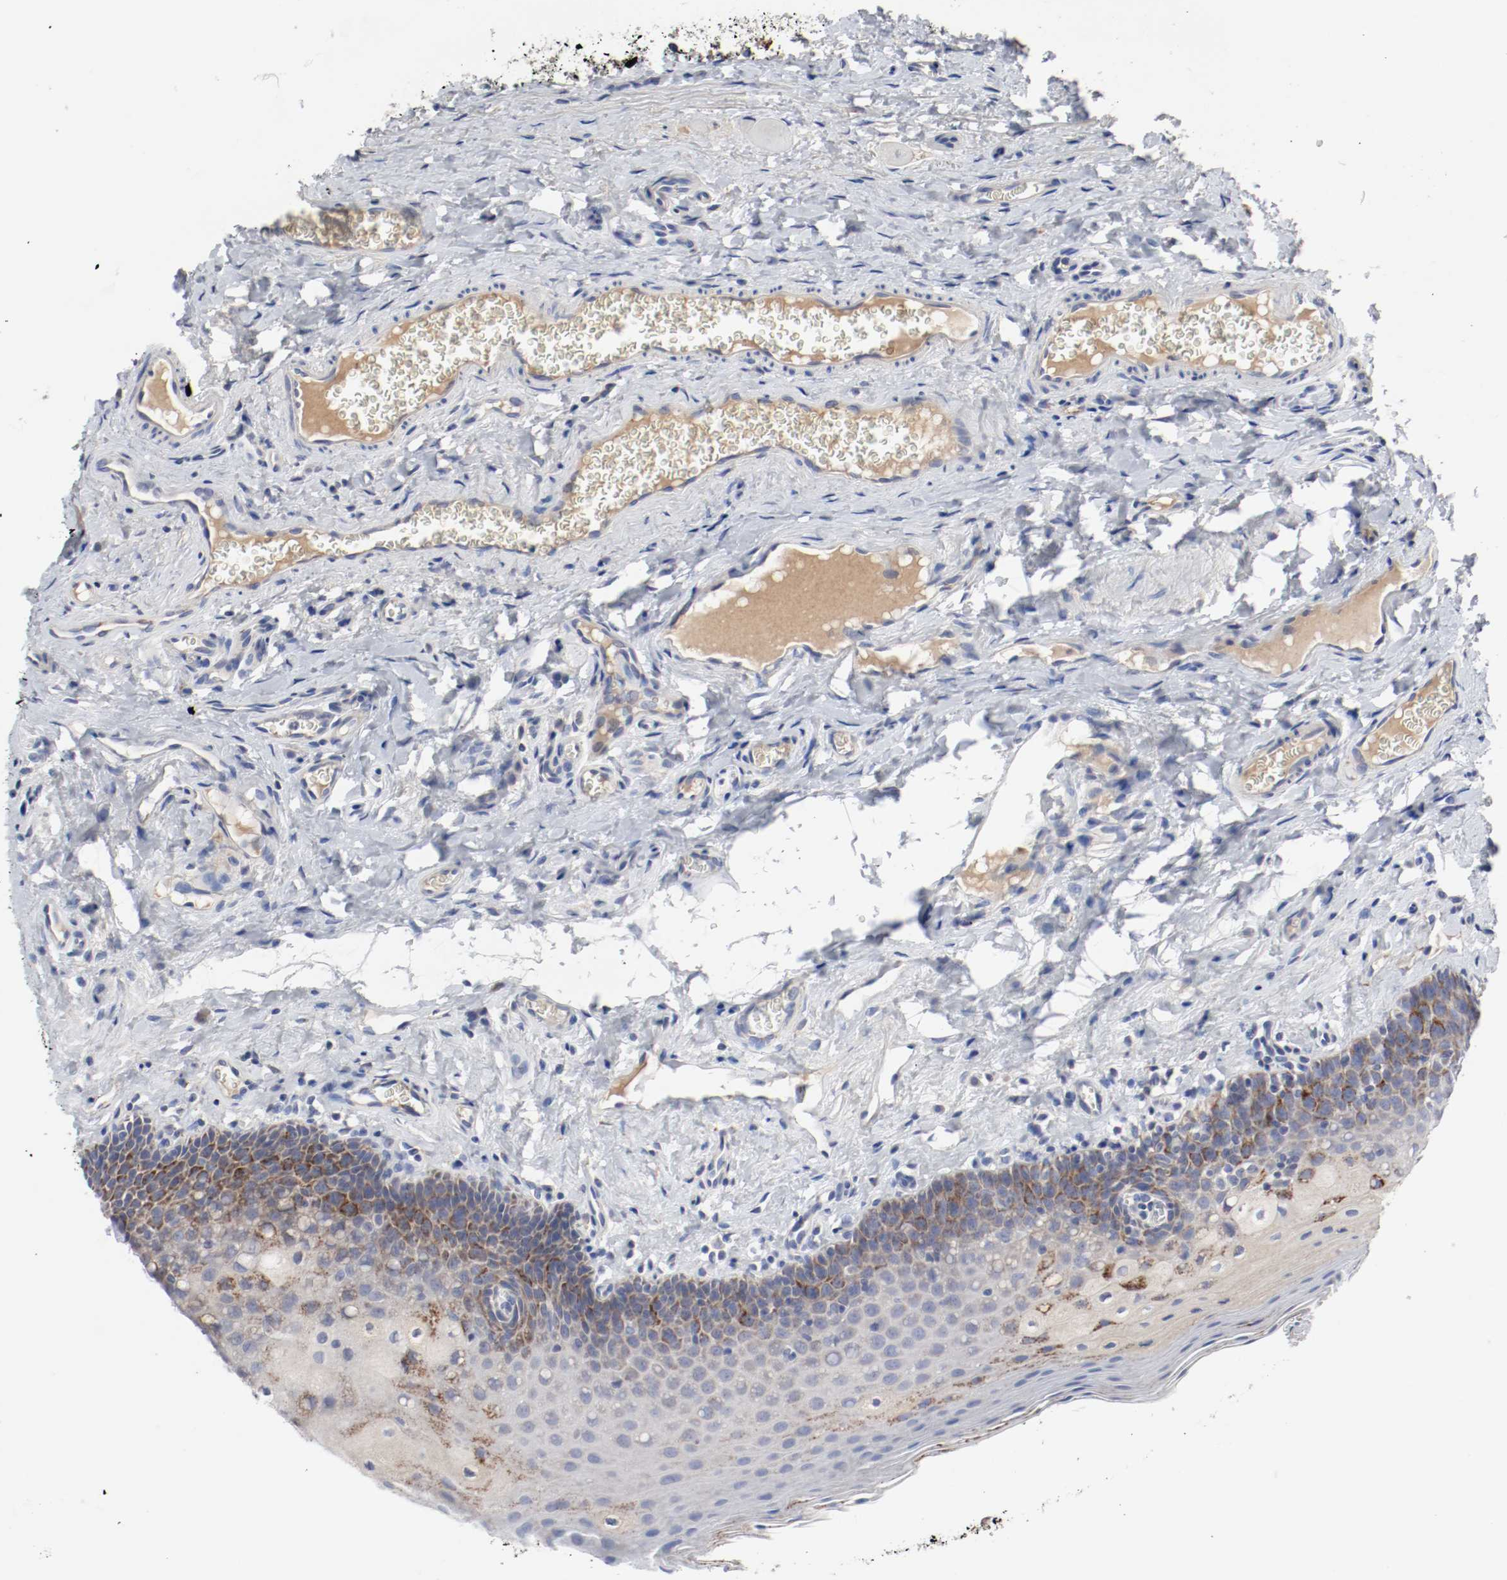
{"staining": {"intensity": "moderate", "quantity": "25%-75%", "location": "cytoplasmic/membranous"}, "tissue": "oral mucosa", "cell_type": "Squamous epithelial cells", "image_type": "normal", "snomed": [{"axis": "morphology", "description": "Normal tissue, NOS"}, {"axis": "topography", "description": "Oral tissue"}], "caption": "A high-resolution micrograph shows IHC staining of benign oral mucosa, which demonstrates moderate cytoplasmic/membranous positivity in approximately 25%-75% of squamous epithelial cells.", "gene": "AFG3L2", "patient": {"sex": "male", "age": 20}}